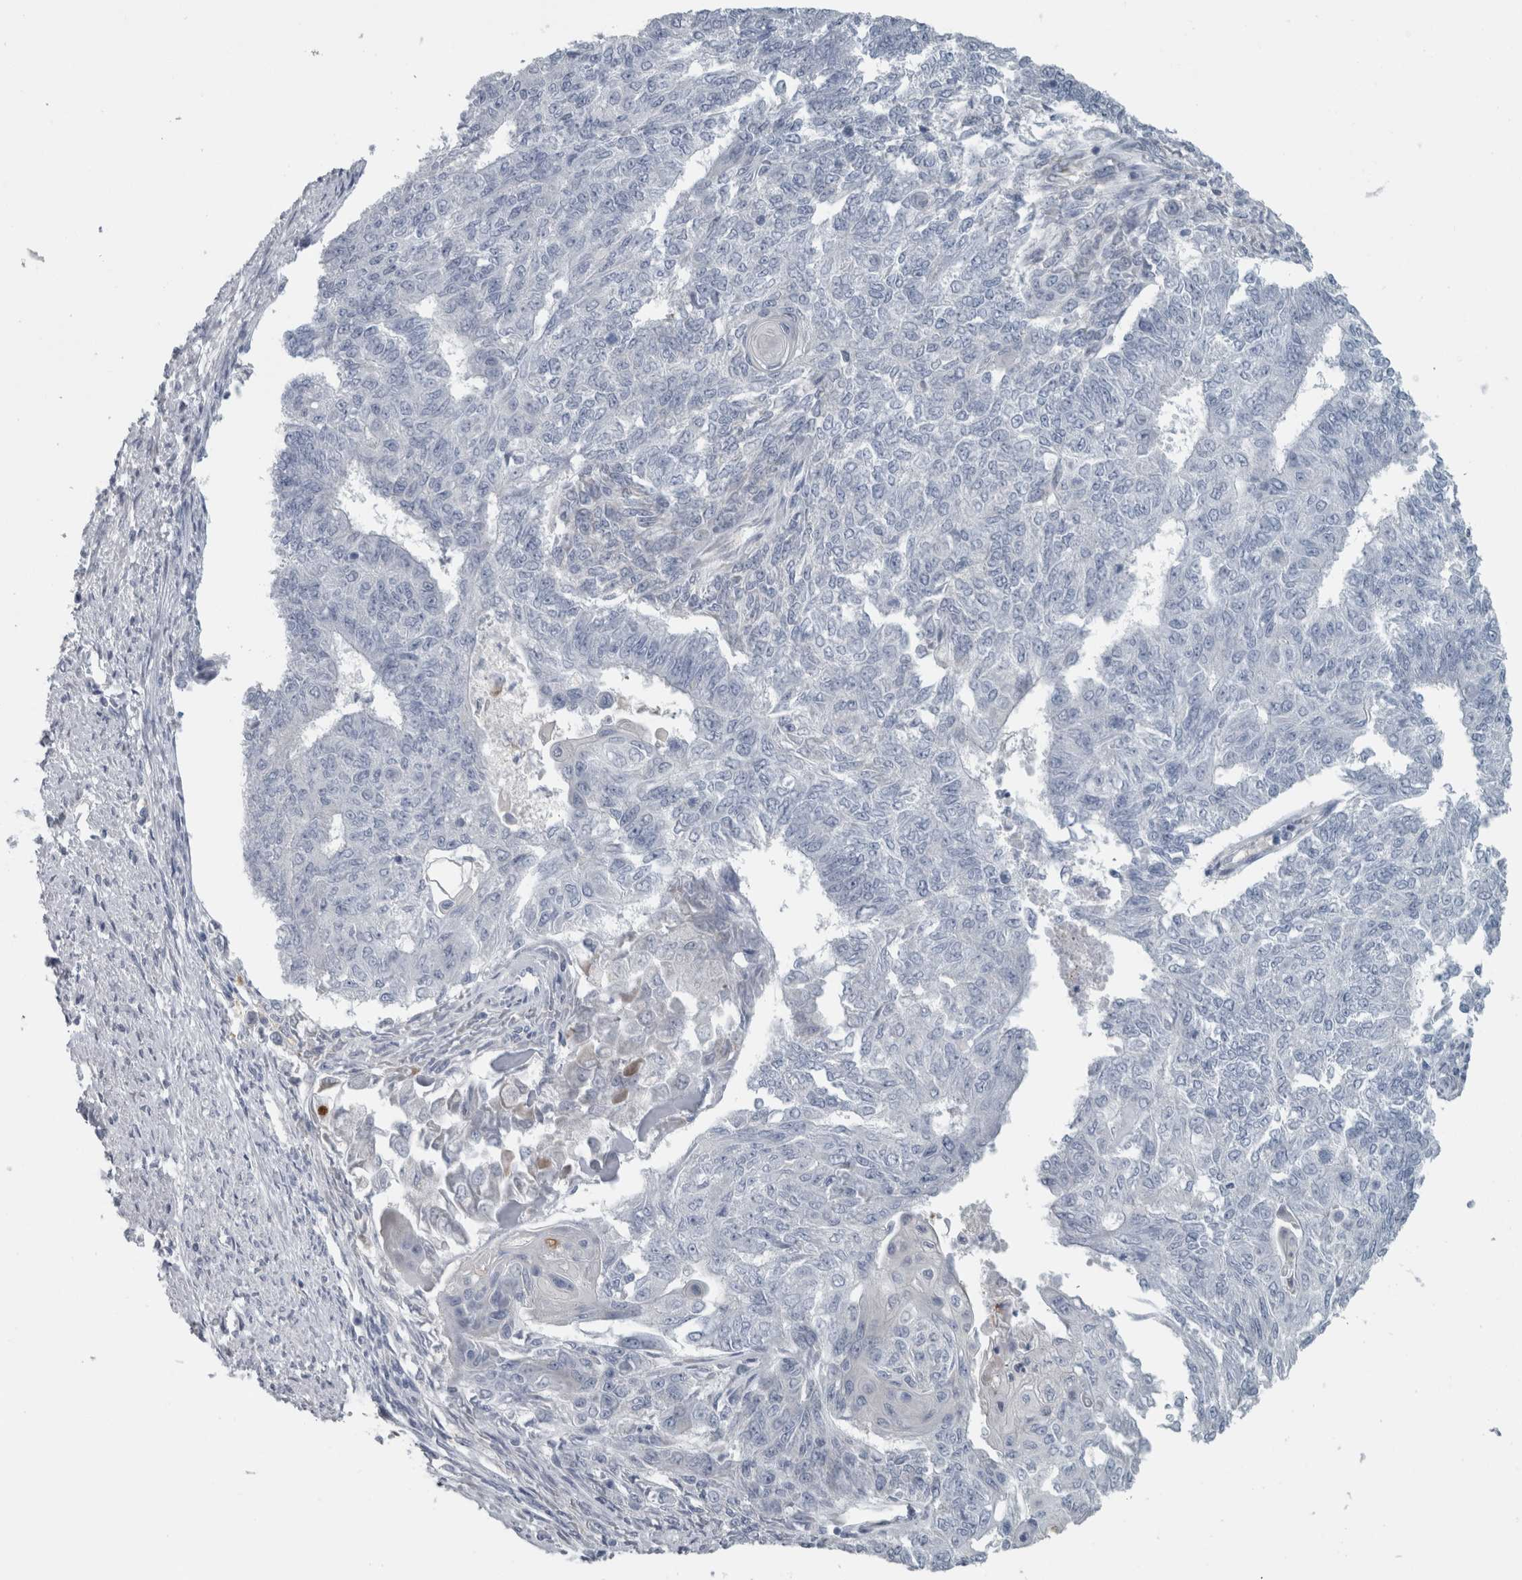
{"staining": {"intensity": "negative", "quantity": "none", "location": "none"}, "tissue": "endometrial cancer", "cell_type": "Tumor cells", "image_type": "cancer", "snomed": [{"axis": "morphology", "description": "Adenocarcinoma, NOS"}, {"axis": "topography", "description": "Endometrium"}], "caption": "Human endometrial cancer stained for a protein using IHC reveals no staining in tumor cells.", "gene": "SH3GL2", "patient": {"sex": "female", "age": 32}}